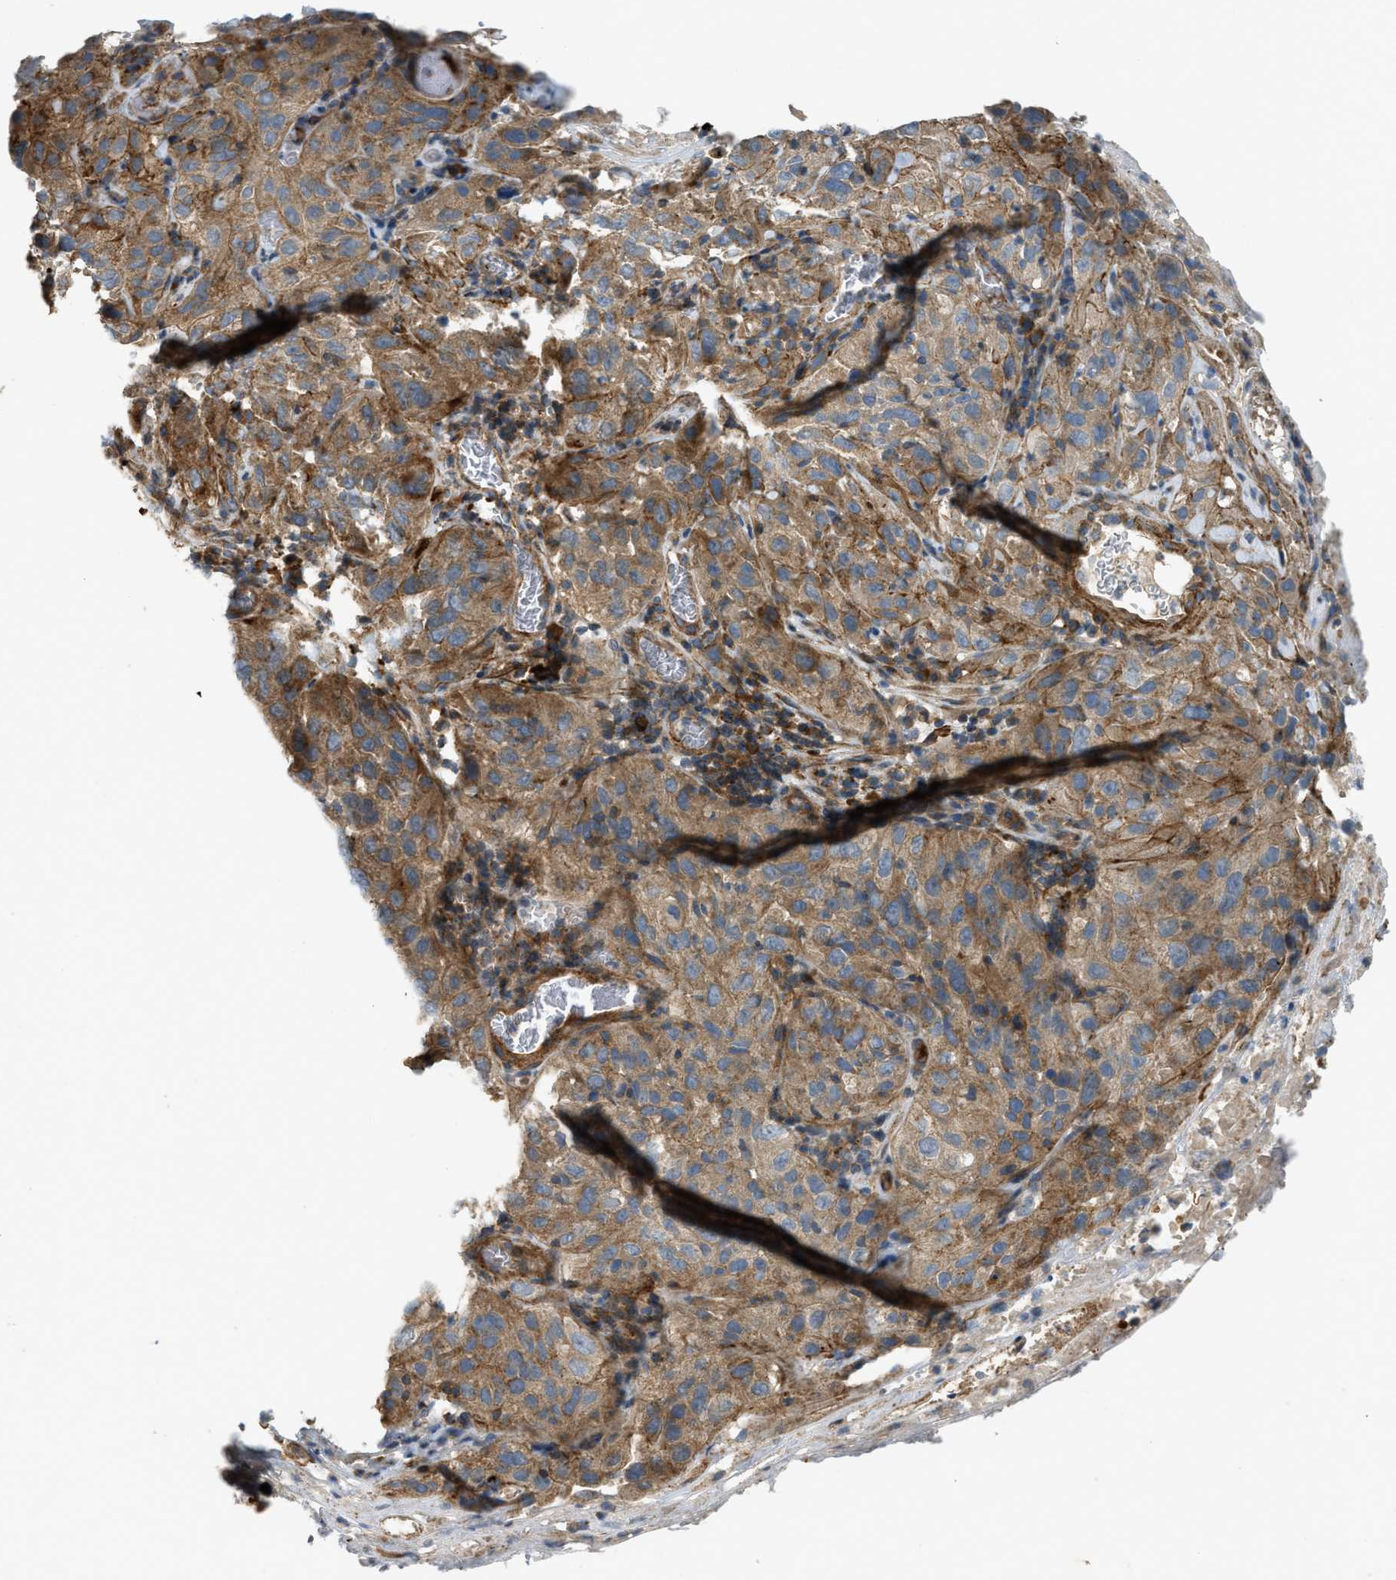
{"staining": {"intensity": "moderate", "quantity": ">75%", "location": "cytoplasmic/membranous"}, "tissue": "cervical cancer", "cell_type": "Tumor cells", "image_type": "cancer", "snomed": [{"axis": "morphology", "description": "Squamous cell carcinoma, NOS"}, {"axis": "topography", "description": "Cervix"}], "caption": "An image of cervical squamous cell carcinoma stained for a protein reveals moderate cytoplasmic/membranous brown staining in tumor cells.", "gene": "BTN3A2", "patient": {"sex": "female", "age": 32}}